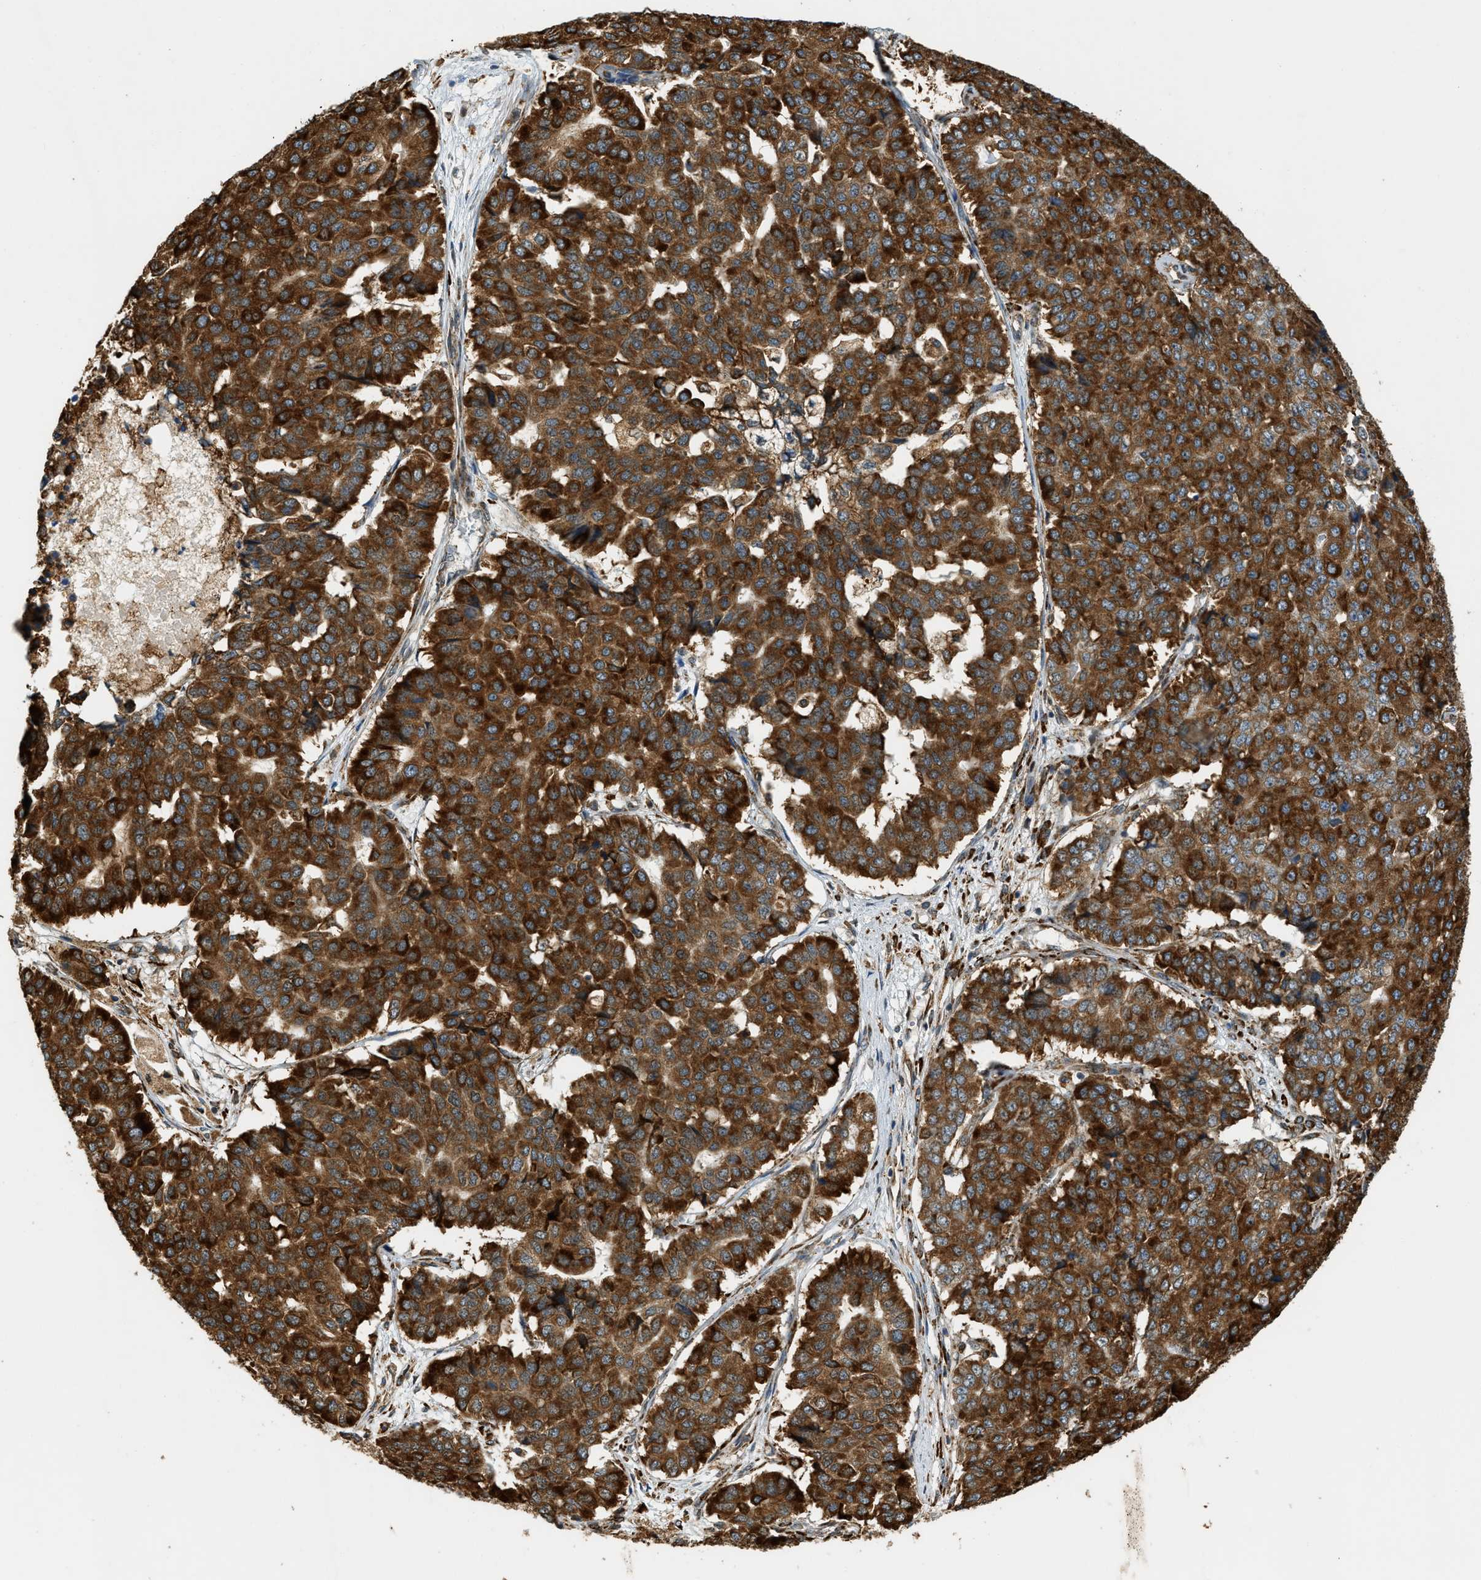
{"staining": {"intensity": "strong", "quantity": ">75%", "location": "cytoplasmic/membranous"}, "tissue": "pancreatic cancer", "cell_type": "Tumor cells", "image_type": "cancer", "snomed": [{"axis": "morphology", "description": "Adenocarcinoma, NOS"}, {"axis": "topography", "description": "Pancreas"}], "caption": "Pancreatic adenocarcinoma stained with DAB immunohistochemistry shows high levels of strong cytoplasmic/membranous staining in about >75% of tumor cells.", "gene": "SEMA4D", "patient": {"sex": "male", "age": 50}}